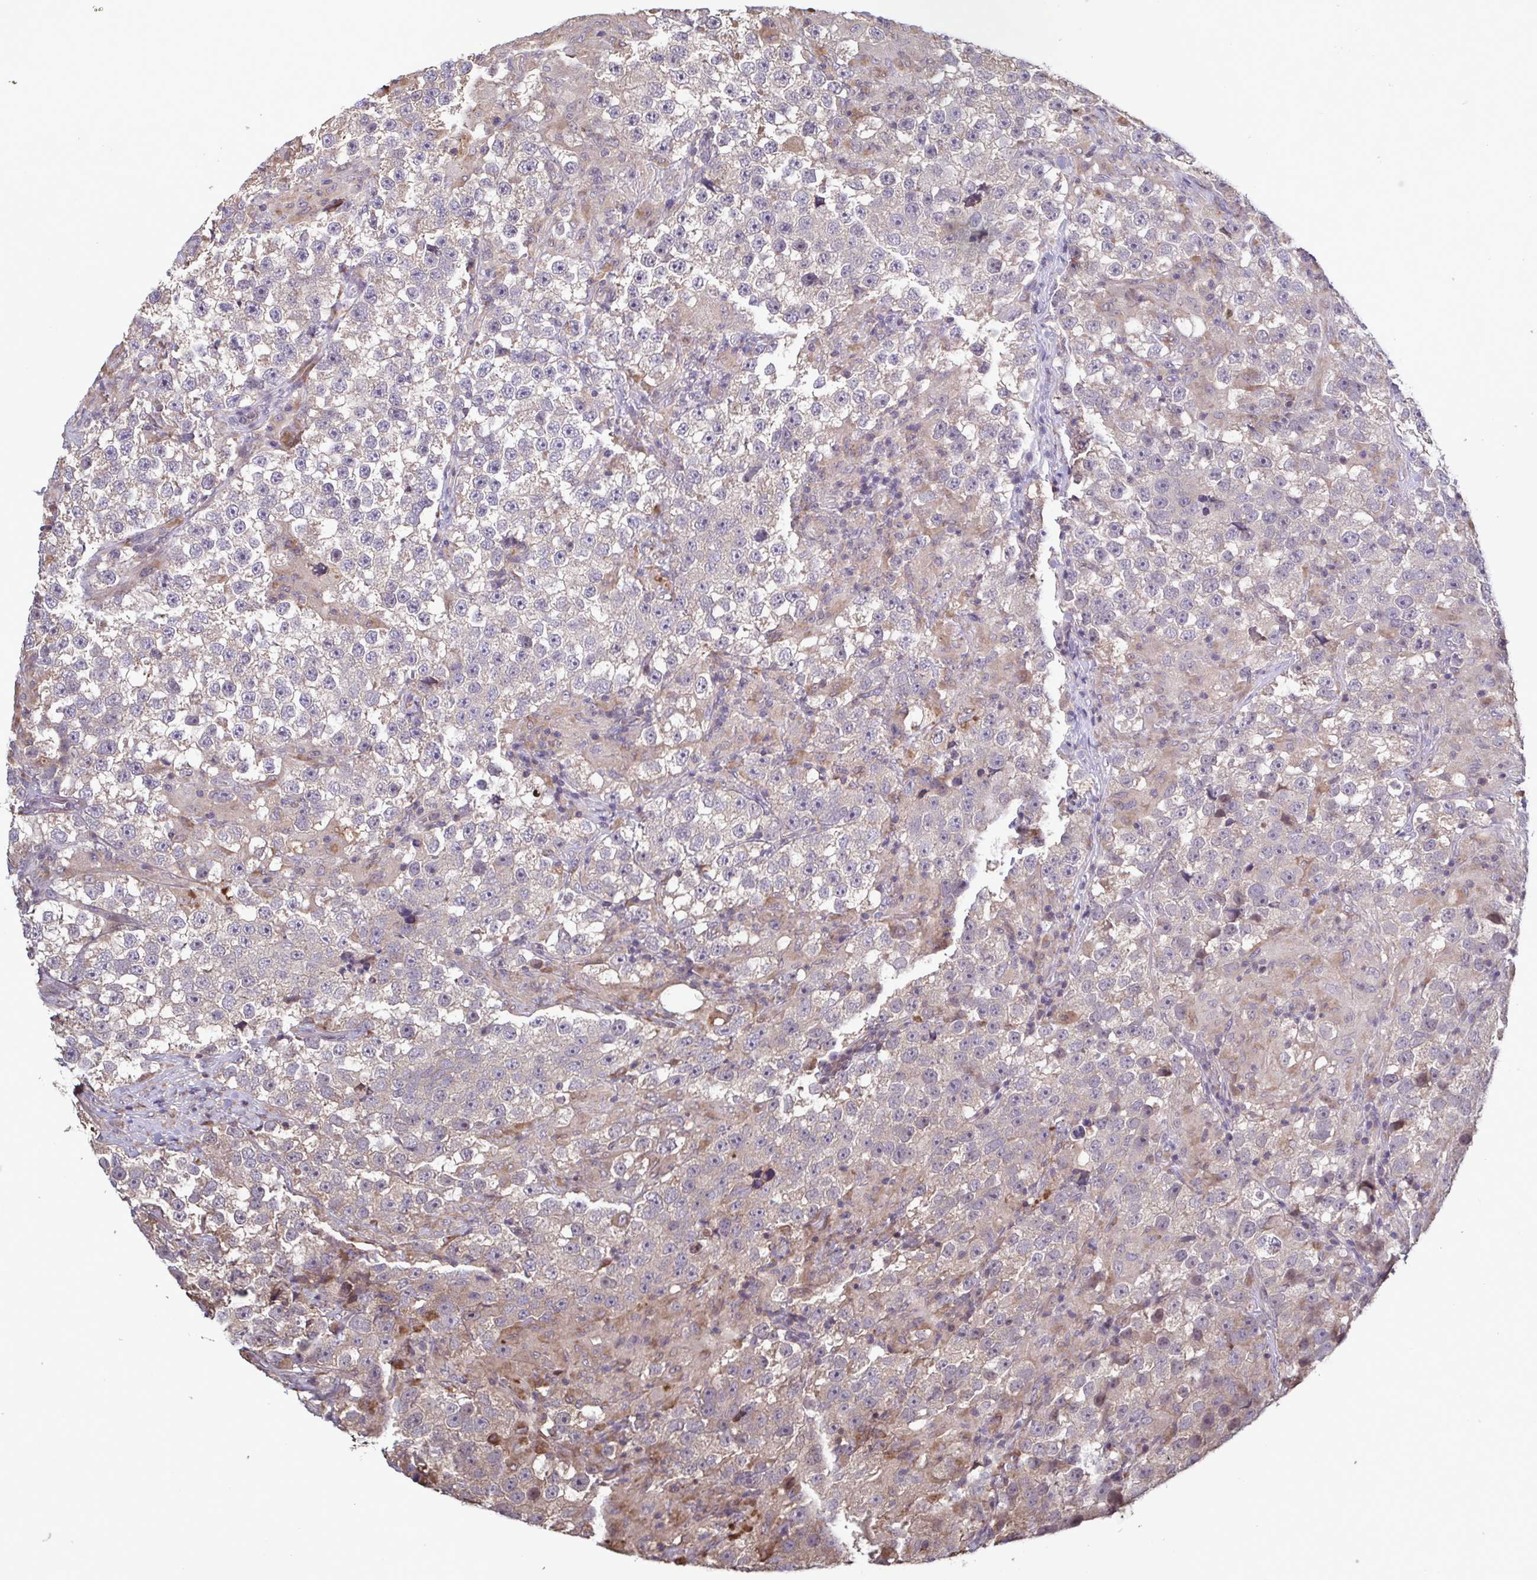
{"staining": {"intensity": "weak", "quantity": ">75%", "location": "cytoplasmic/membranous"}, "tissue": "testis cancer", "cell_type": "Tumor cells", "image_type": "cancer", "snomed": [{"axis": "morphology", "description": "Seminoma, NOS"}, {"axis": "topography", "description": "Testis"}], "caption": "A high-resolution photomicrograph shows immunohistochemistry (IHC) staining of testis seminoma, which demonstrates weak cytoplasmic/membranous expression in about >75% of tumor cells.", "gene": "ZNF200", "patient": {"sex": "male", "age": 46}}